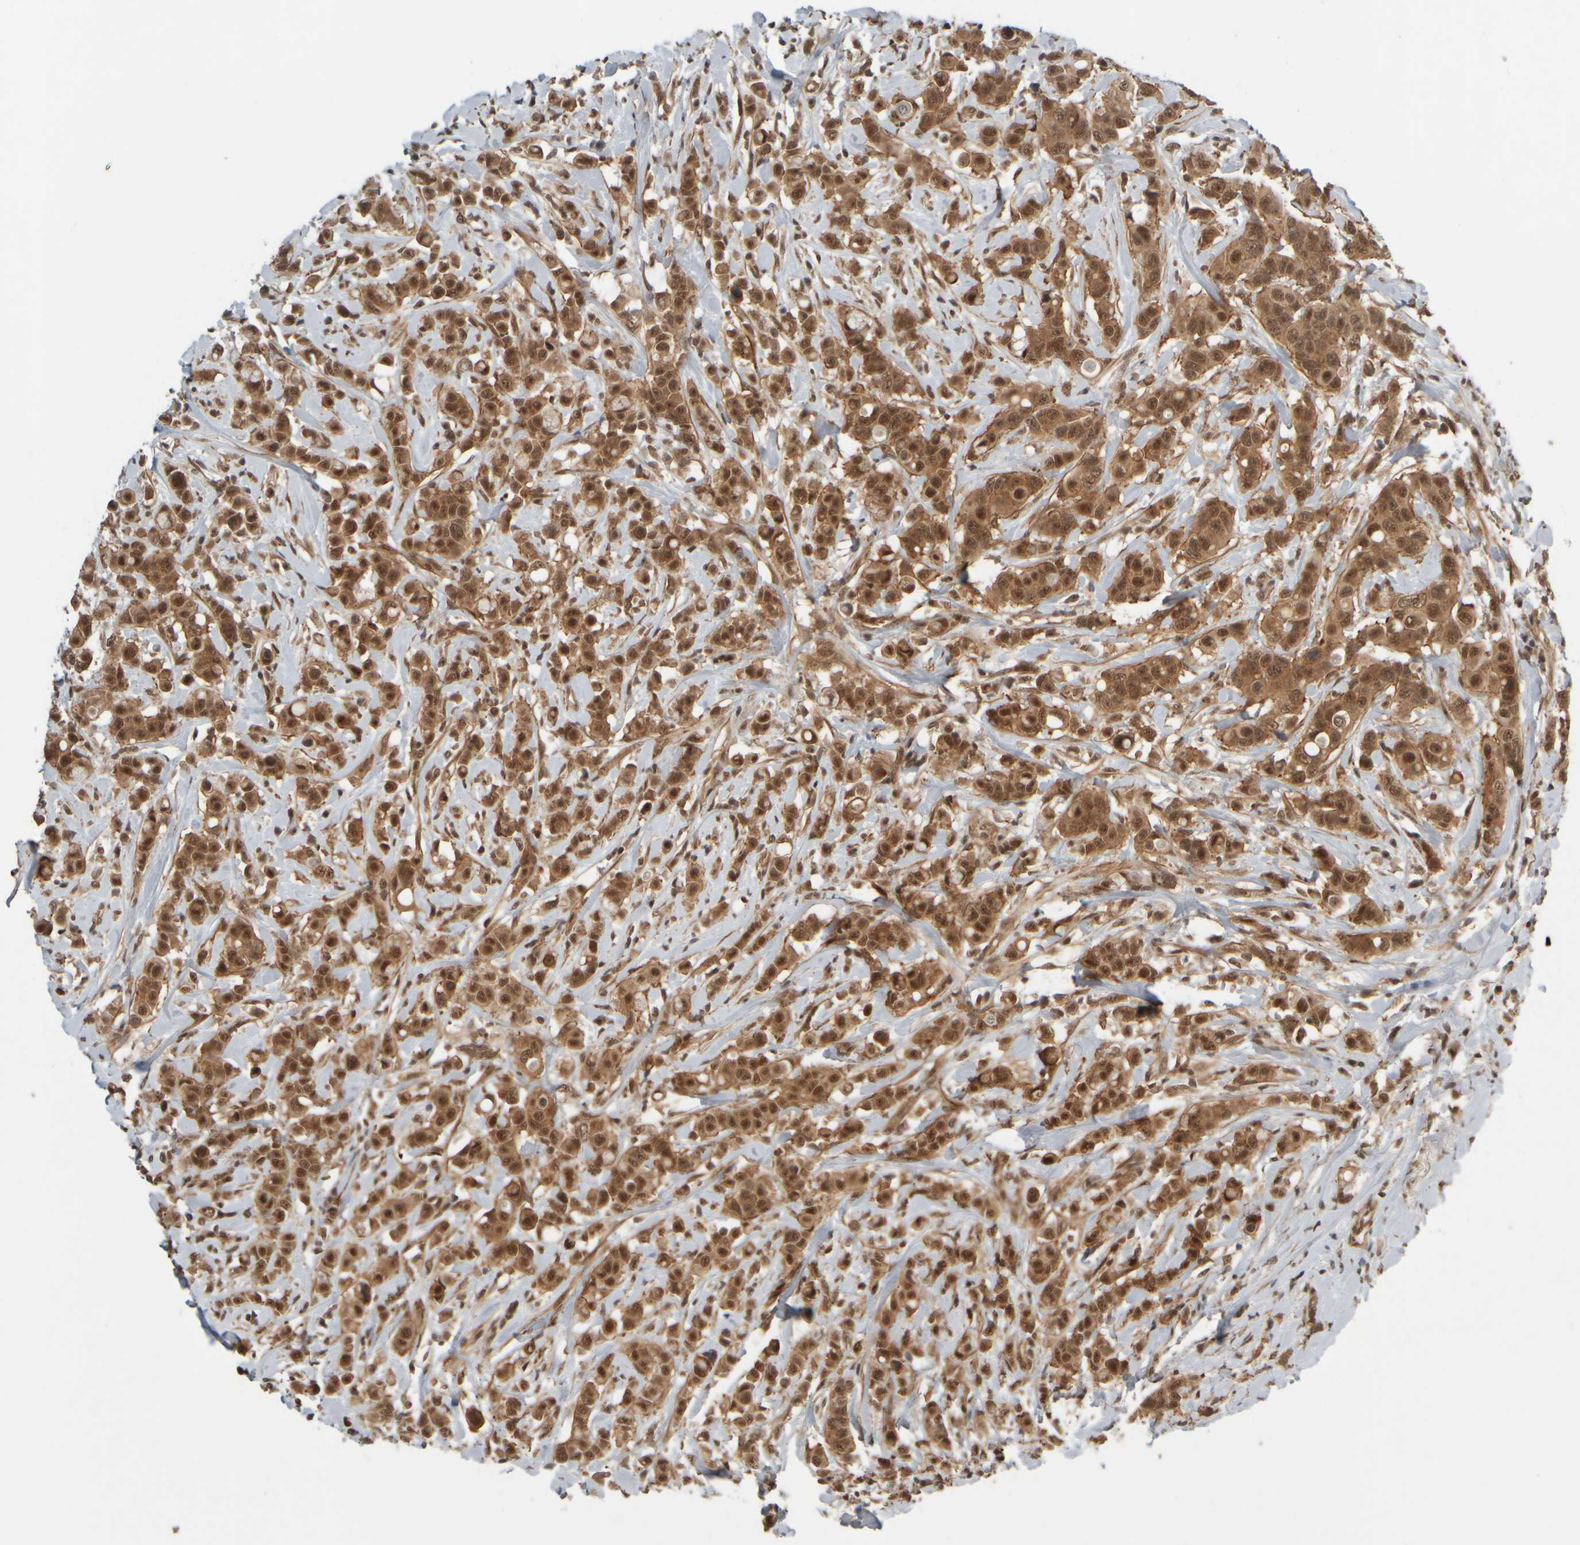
{"staining": {"intensity": "moderate", "quantity": ">75%", "location": "cytoplasmic/membranous,nuclear"}, "tissue": "breast cancer", "cell_type": "Tumor cells", "image_type": "cancer", "snomed": [{"axis": "morphology", "description": "Duct carcinoma"}, {"axis": "topography", "description": "Breast"}], "caption": "Brown immunohistochemical staining in human breast cancer displays moderate cytoplasmic/membranous and nuclear expression in about >75% of tumor cells.", "gene": "SYNRG", "patient": {"sex": "female", "age": 27}}